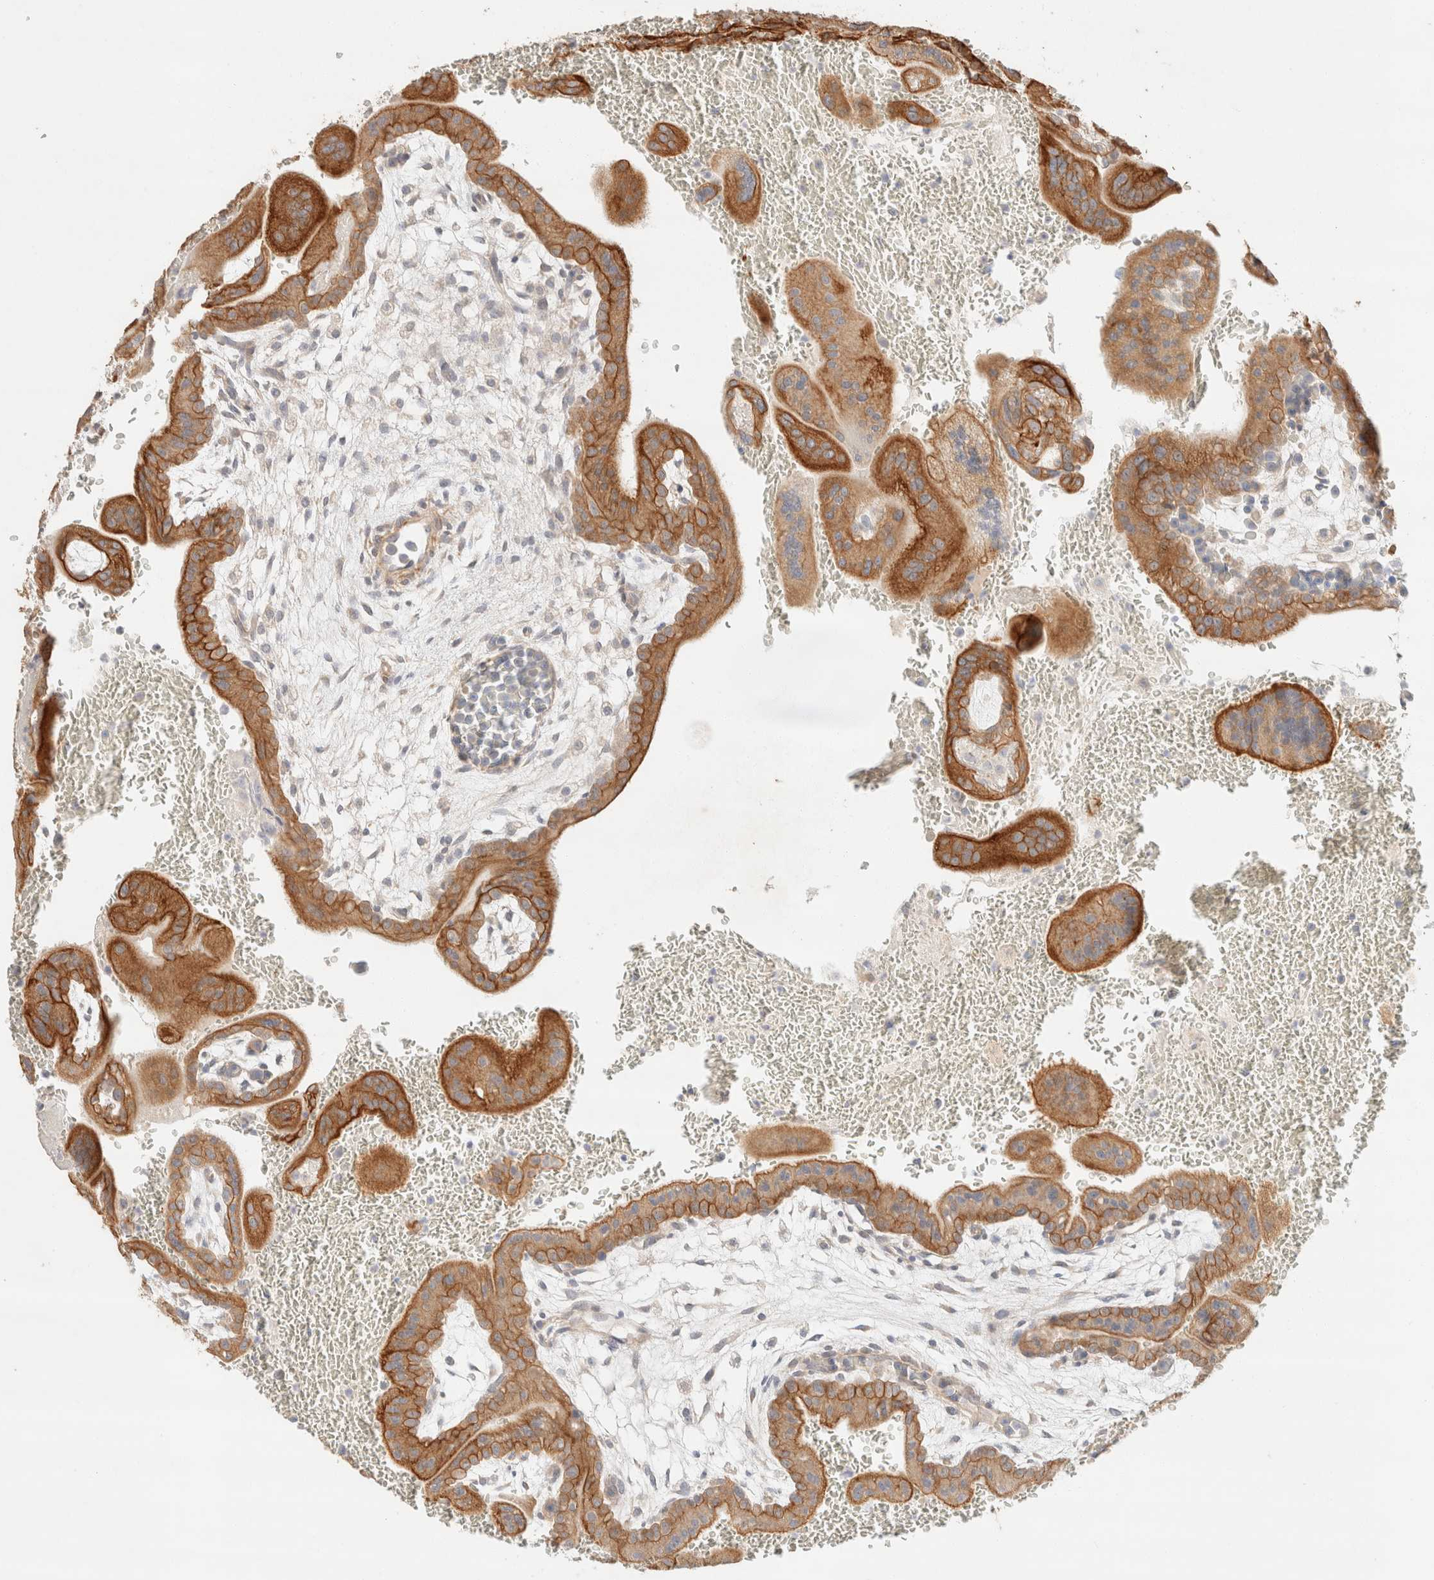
{"staining": {"intensity": "moderate", "quantity": ">75%", "location": "cytoplasmic/membranous"}, "tissue": "placenta", "cell_type": "Trophoblastic cells", "image_type": "normal", "snomed": [{"axis": "morphology", "description": "Normal tissue, NOS"}, {"axis": "topography", "description": "Placenta"}], "caption": "The immunohistochemical stain labels moderate cytoplasmic/membranous positivity in trophoblastic cells of benign placenta.", "gene": "CSNK1E", "patient": {"sex": "female", "age": 35}}